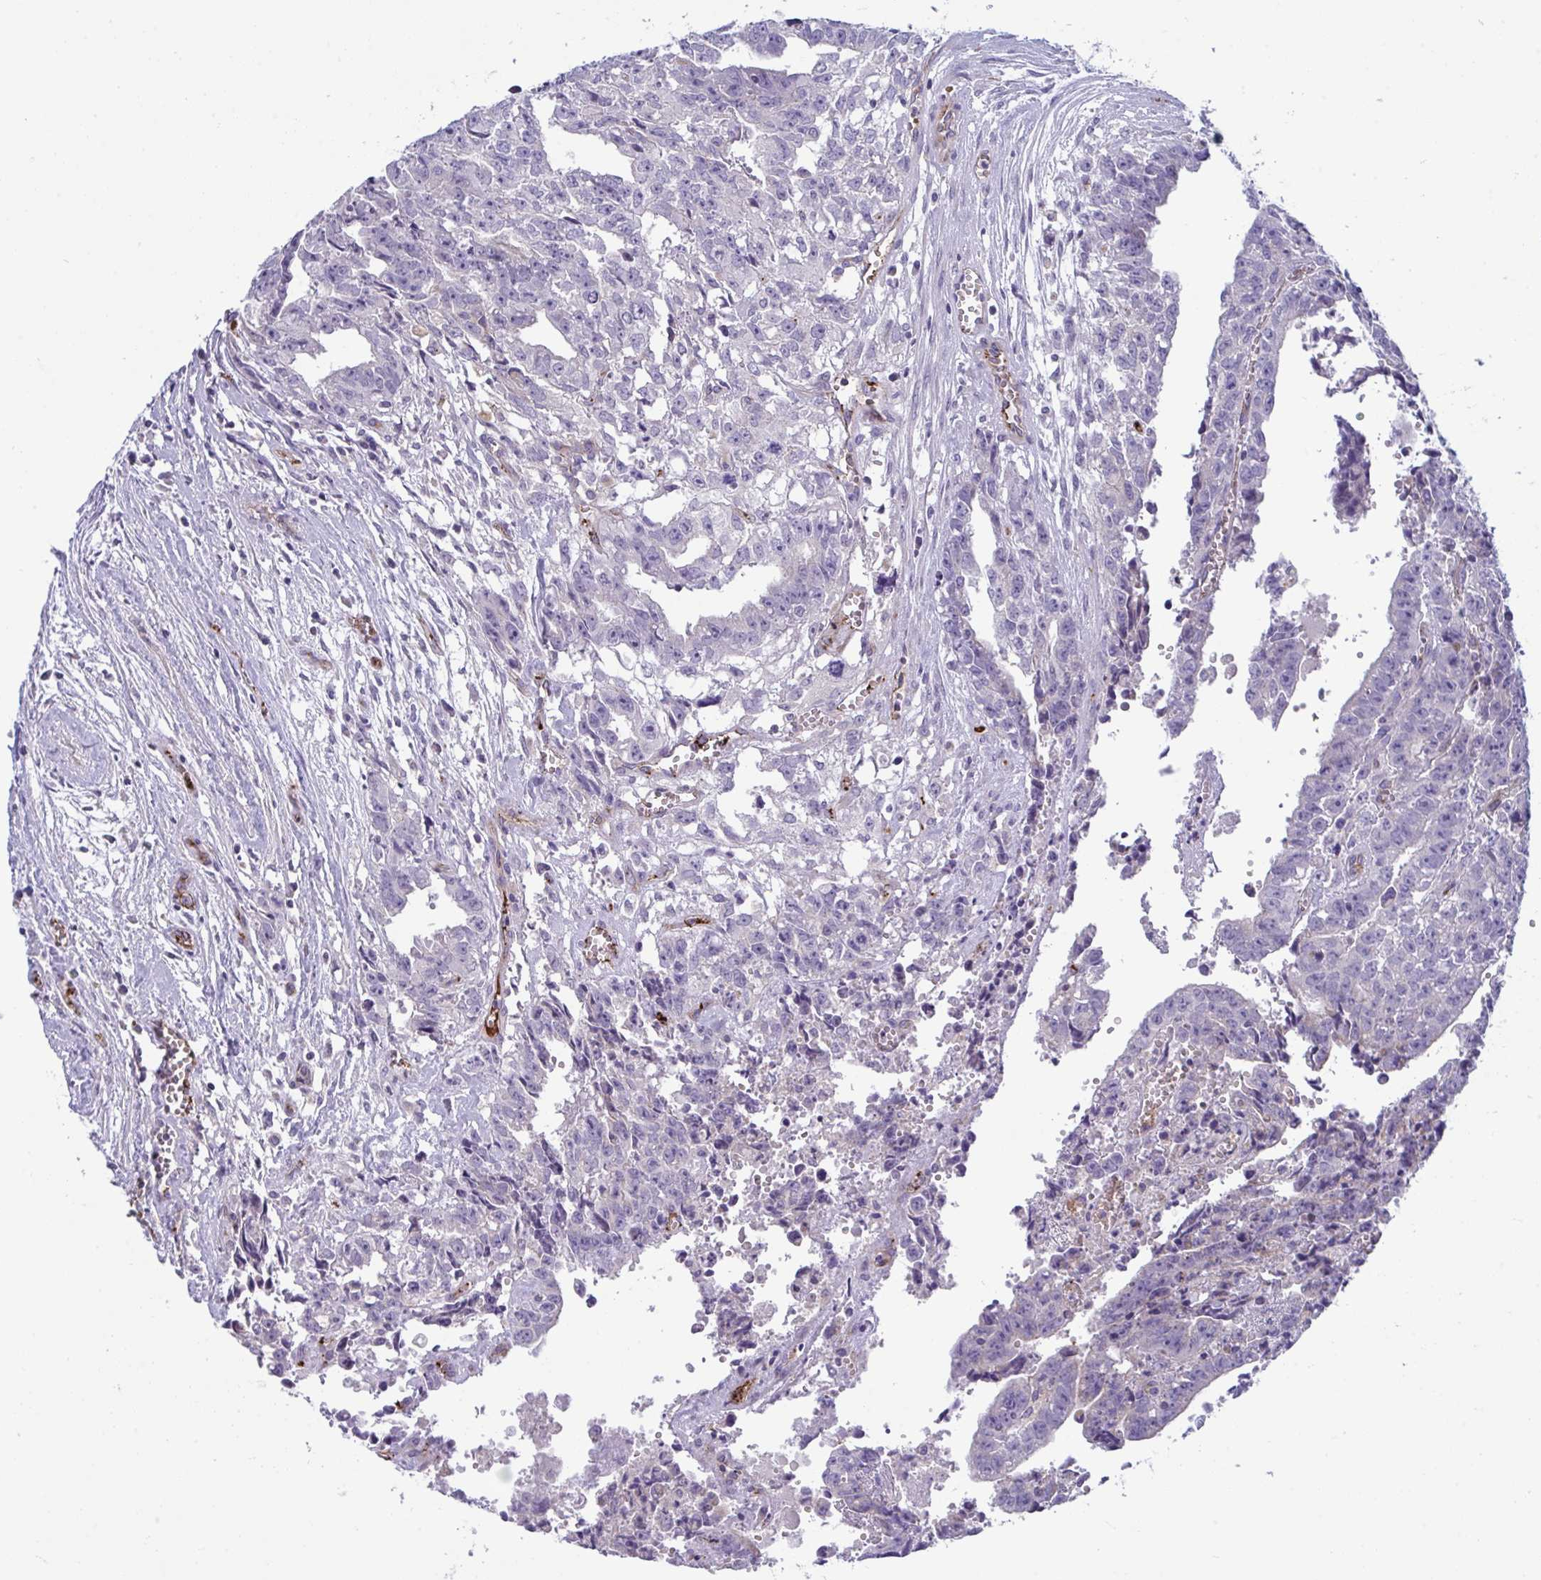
{"staining": {"intensity": "negative", "quantity": "none", "location": "none"}, "tissue": "testis cancer", "cell_type": "Tumor cells", "image_type": "cancer", "snomed": [{"axis": "morphology", "description": "Carcinoma, Embryonal, NOS"}, {"axis": "morphology", "description": "Teratoma, malignant, NOS"}, {"axis": "topography", "description": "Testis"}], "caption": "The image exhibits no staining of tumor cells in testis cancer. (Immunohistochemistry (ihc), brightfield microscopy, high magnification).", "gene": "TOR1AIP2", "patient": {"sex": "male", "age": 24}}